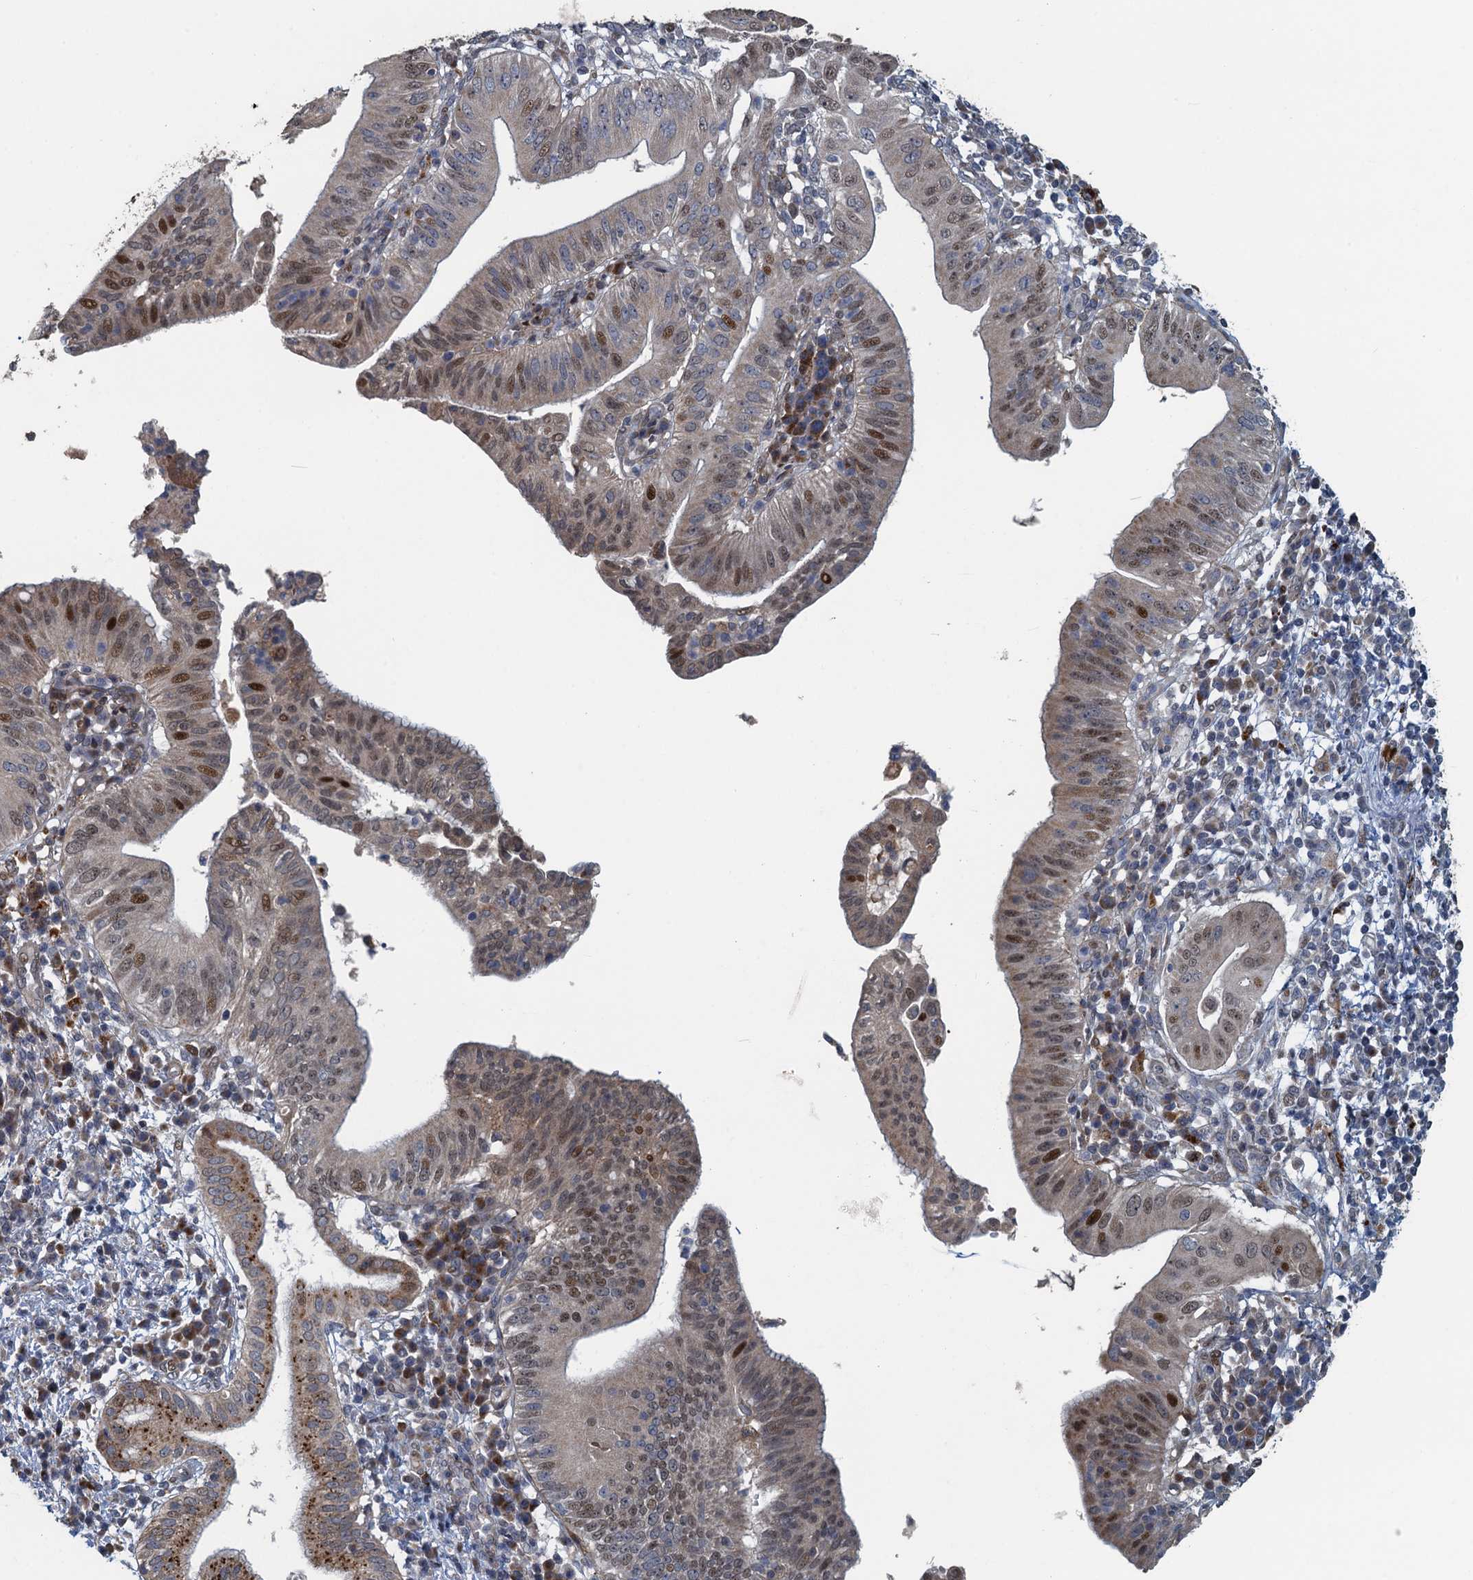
{"staining": {"intensity": "moderate", "quantity": "<25%", "location": "nuclear"}, "tissue": "pancreatic cancer", "cell_type": "Tumor cells", "image_type": "cancer", "snomed": [{"axis": "morphology", "description": "Adenocarcinoma, NOS"}, {"axis": "topography", "description": "Pancreas"}], "caption": "There is low levels of moderate nuclear expression in tumor cells of pancreatic cancer, as demonstrated by immunohistochemical staining (brown color).", "gene": "AGRN", "patient": {"sex": "male", "age": 68}}